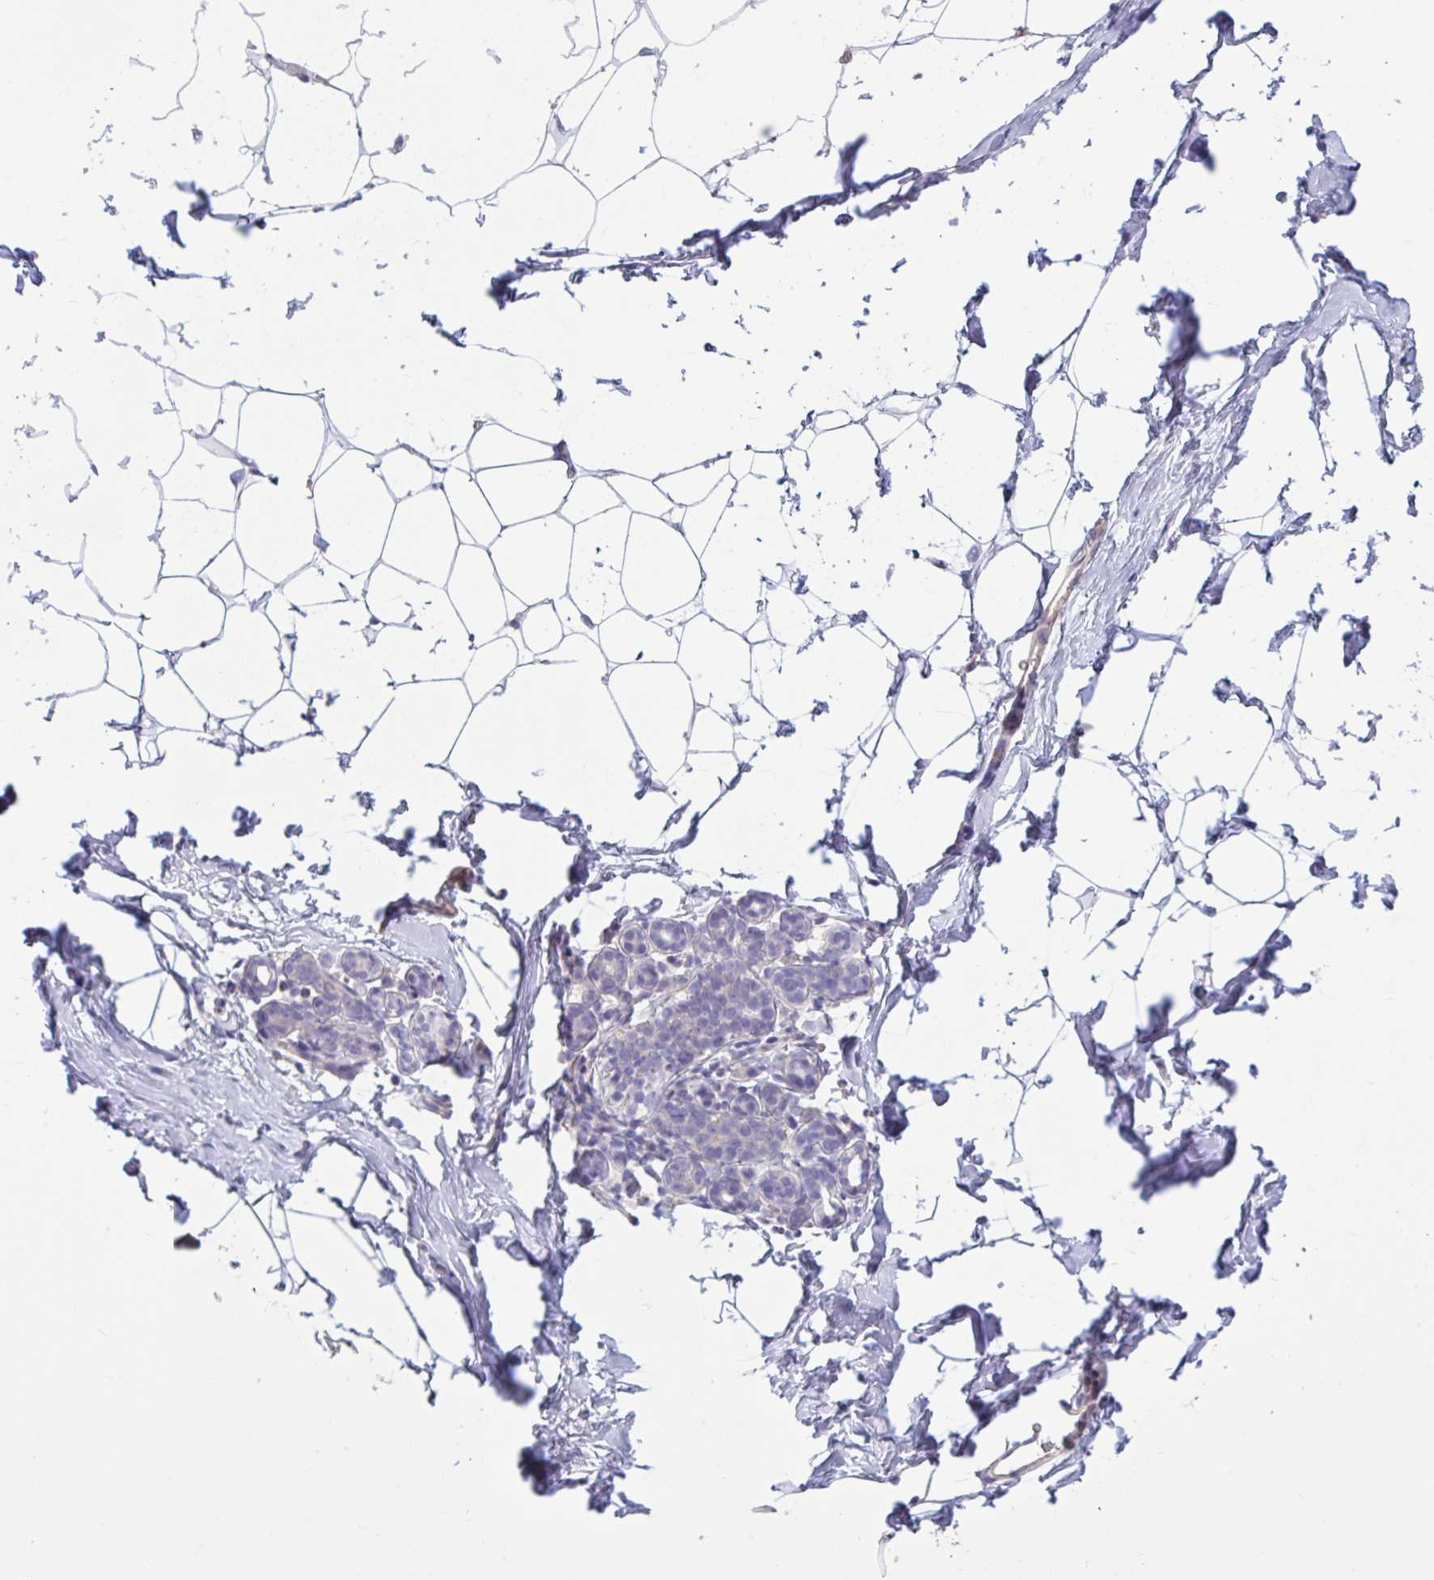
{"staining": {"intensity": "negative", "quantity": "none", "location": "none"}, "tissue": "breast", "cell_type": "Adipocytes", "image_type": "normal", "snomed": [{"axis": "morphology", "description": "Normal tissue, NOS"}, {"axis": "topography", "description": "Breast"}], "caption": "Adipocytes show no significant staining in unremarkable breast.", "gene": "TTC7B", "patient": {"sex": "female", "age": 32}}